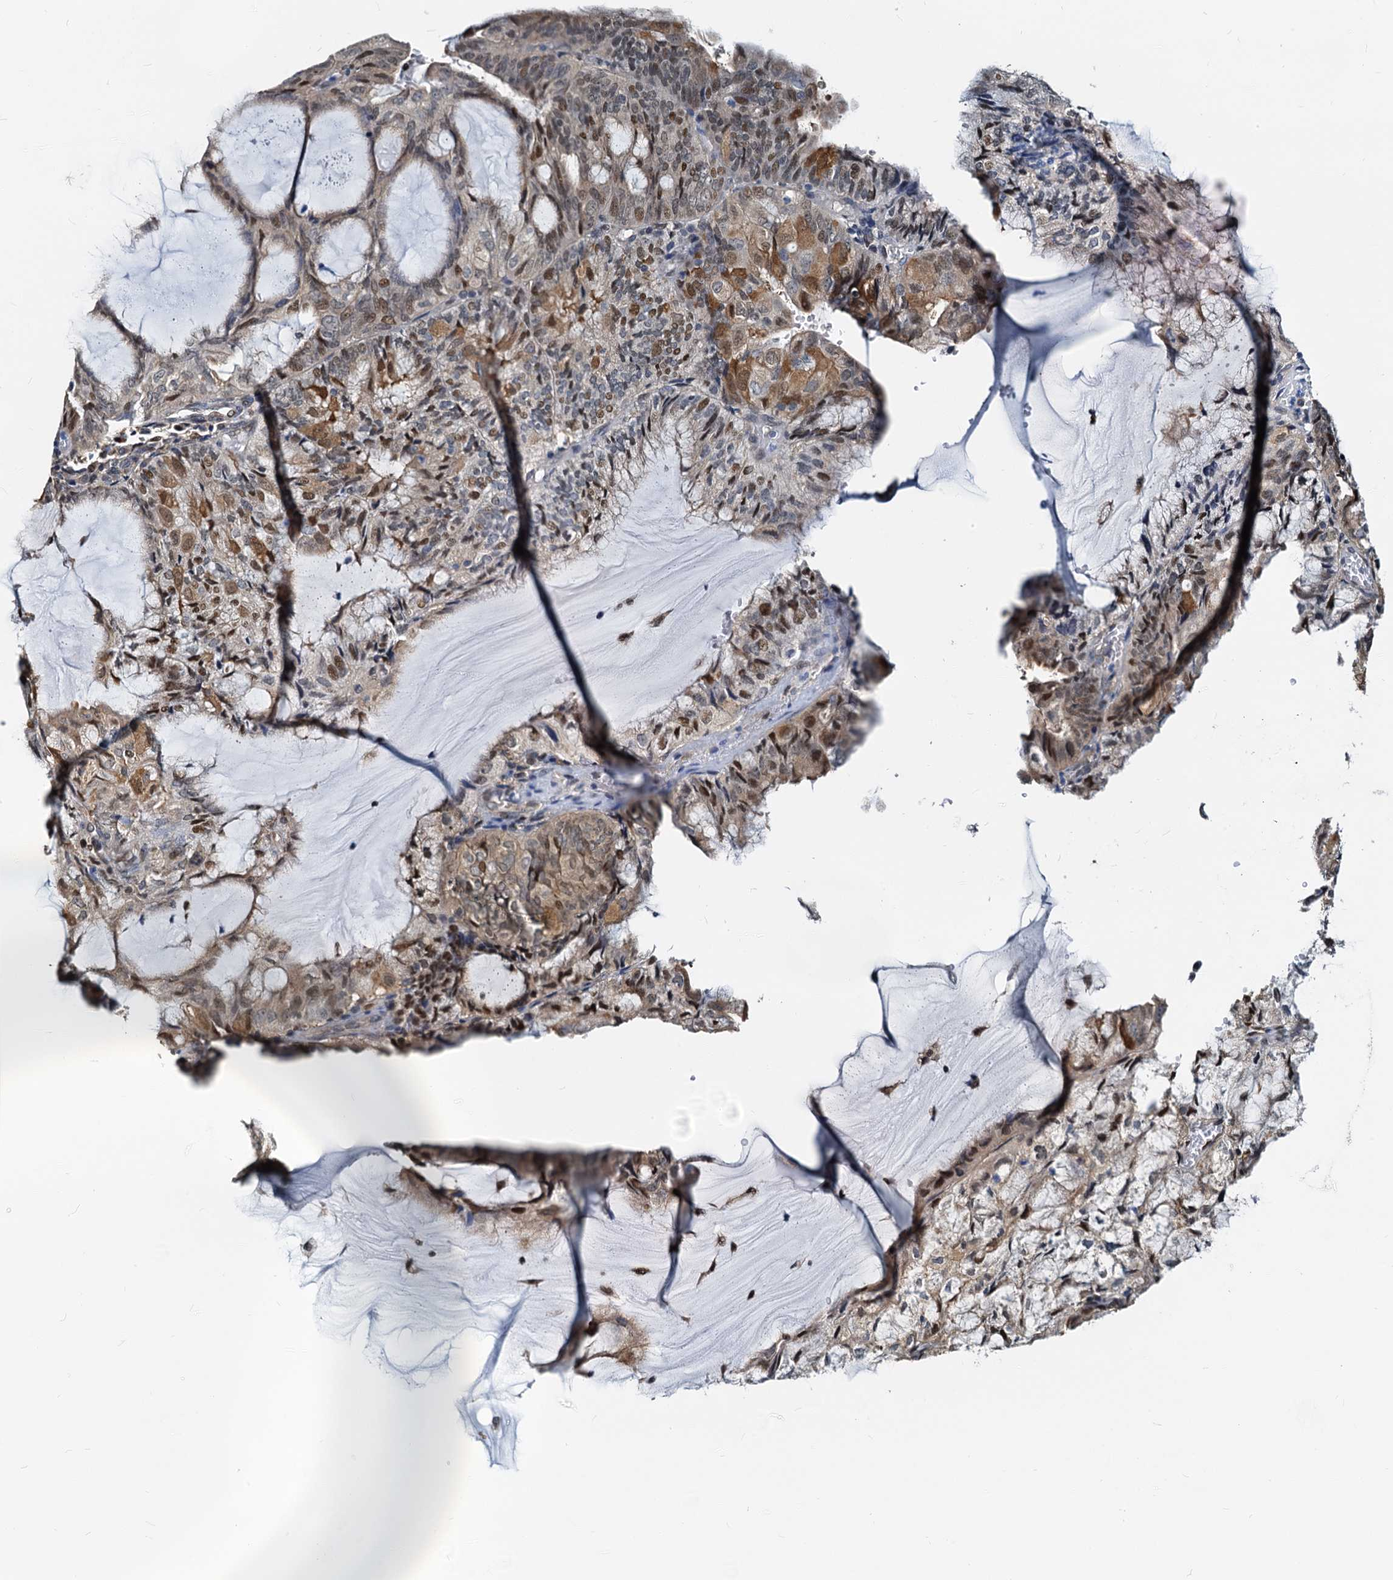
{"staining": {"intensity": "moderate", "quantity": "25%-75%", "location": "cytoplasmic/membranous,nuclear"}, "tissue": "endometrial cancer", "cell_type": "Tumor cells", "image_type": "cancer", "snomed": [{"axis": "morphology", "description": "Adenocarcinoma, NOS"}, {"axis": "topography", "description": "Endometrium"}], "caption": "Endometrial adenocarcinoma was stained to show a protein in brown. There is medium levels of moderate cytoplasmic/membranous and nuclear positivity in approximately 25%-75% of tumor cells.", "gene": "PTGES3", "patient": {"sex": "female", "age": 81}}